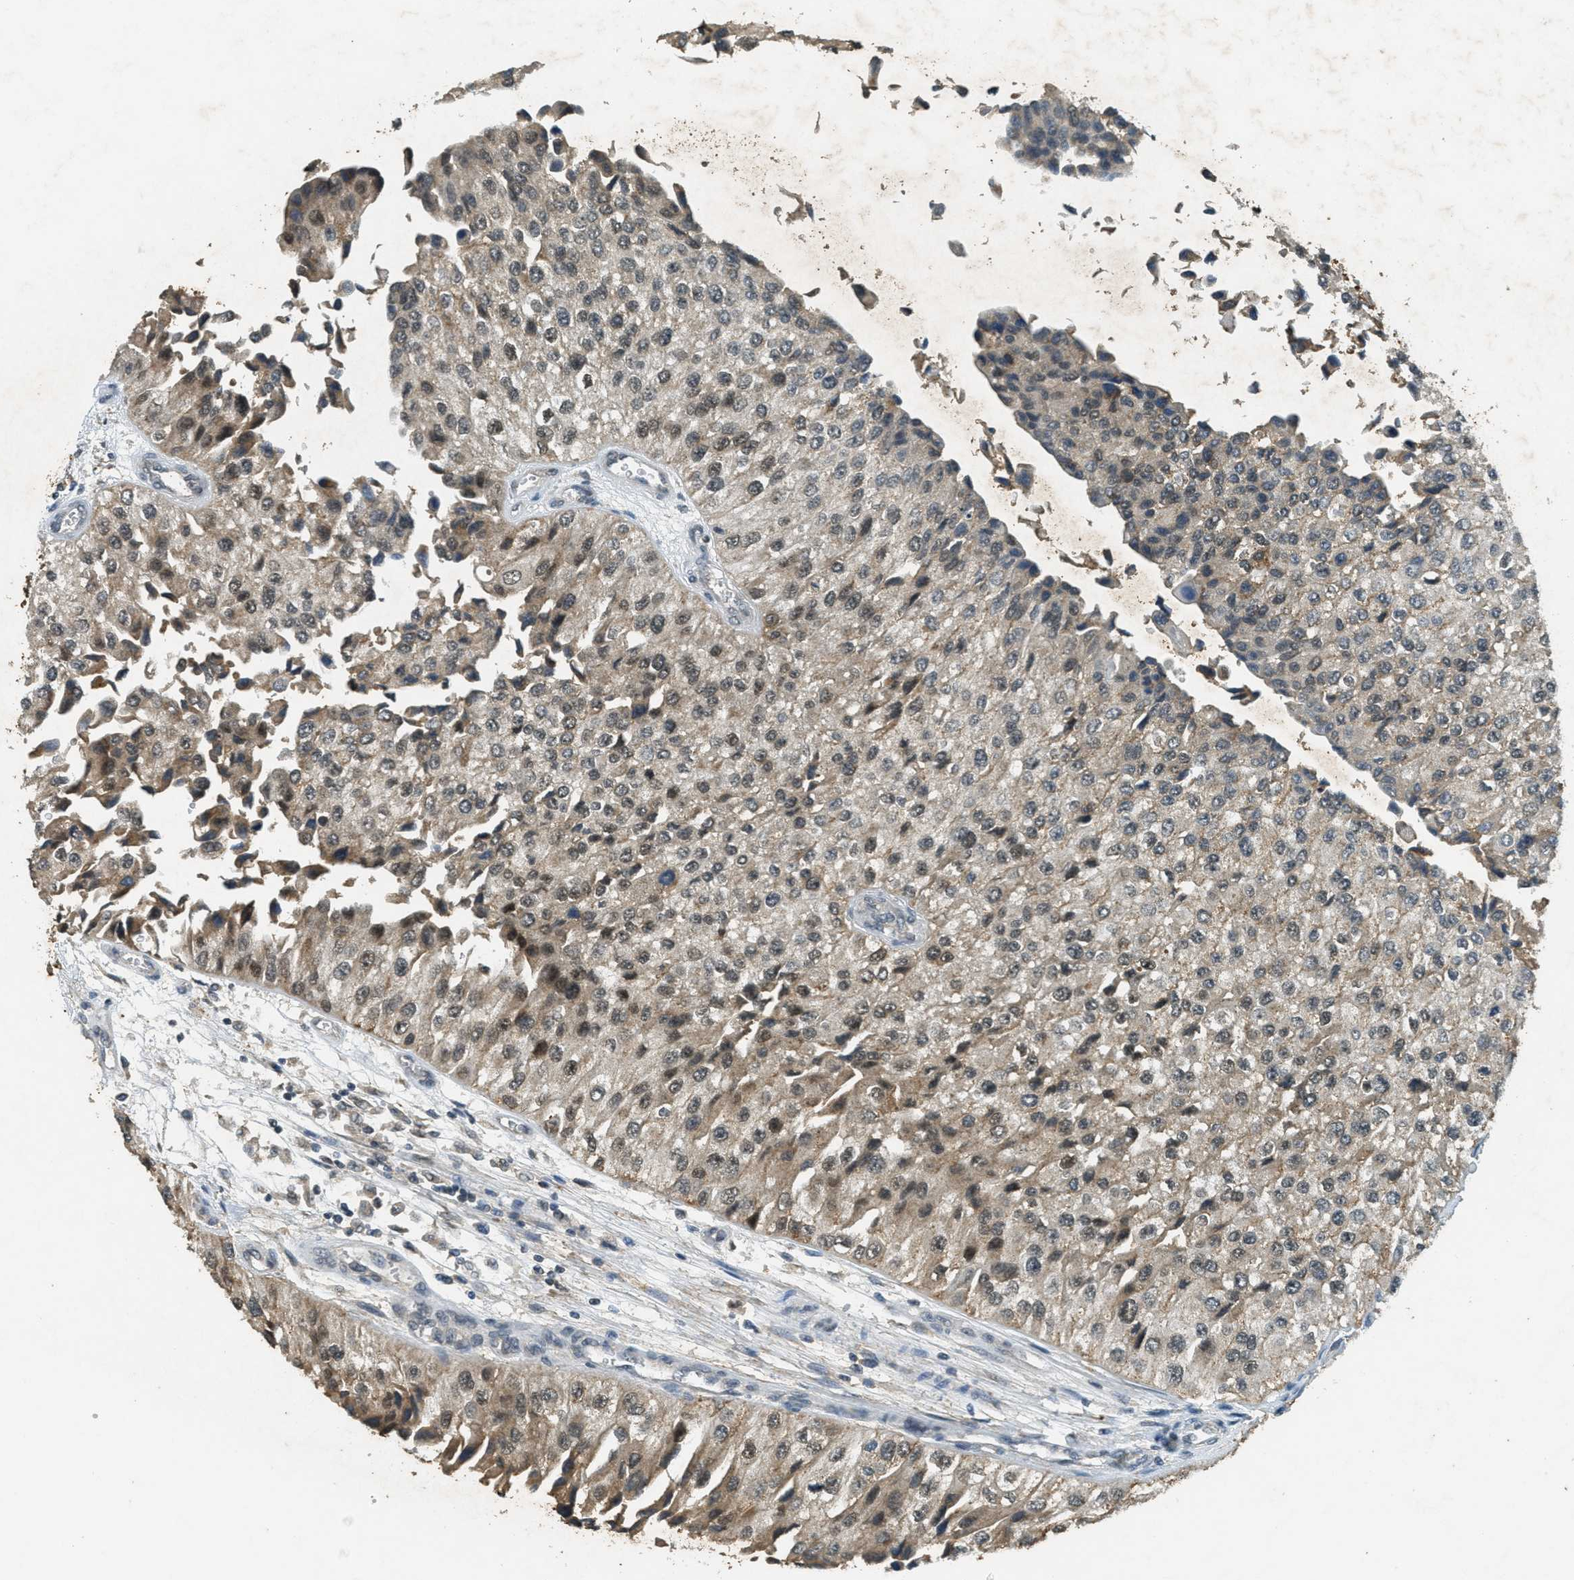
{"staining": {"intensity": "moderate", "quantity": "25%-75%", "location": "cytoplasmic/membranous,nuclear"}, "tissue": "urothelial cancer", "cell_type": "Tumor cells", "image_type": "cancer", "snomed": [{"axis": "morphology", "description": "Urothelial carcinoma, High grade"}, {"axis": "topography", "description": "Kidney"}, {"axis": "topography", "description": "Urinary bladder"}], "caption": "Immunohistochemistry of urothelial cancer reveals medium levels of moderate cytoplasmic/membranous and nuclear expression in about 25%-75% of tumor cells.", "gene": "TCF20", "patient": {"sex": "male", "age": 77}}